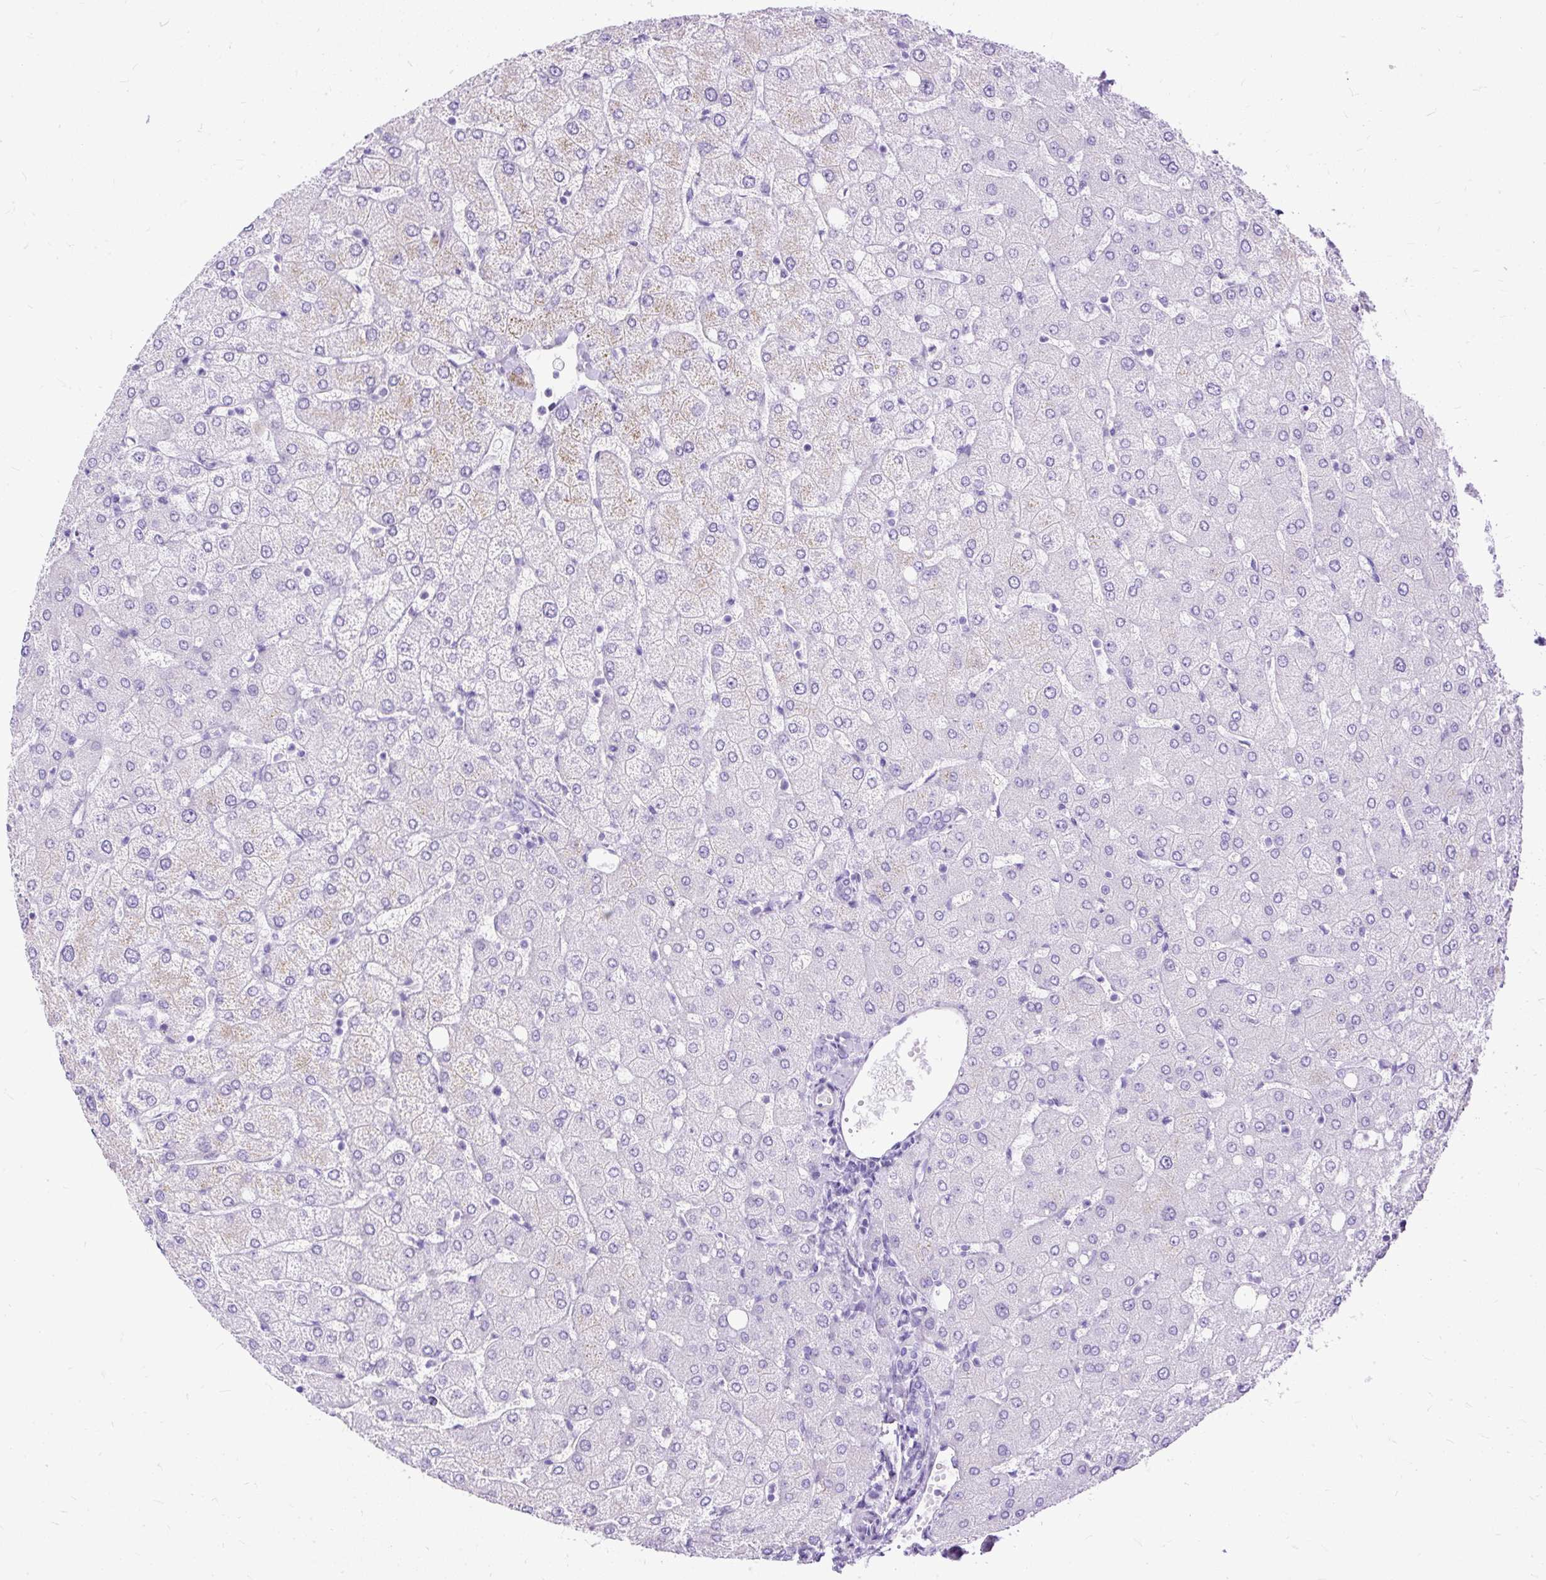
{"staining": {"intensity": "negative", "quantity": "none", "location": "none"}, "tissue": "liver", "cell_type": "Cholangiocytes", "image_type": "normal", "snomed": [{"axis": "morphology", "description": "Normal tissue, NOS"}, {"axis": "topography", "description": "Liver"}], "caption": "This is an immunohistochemistry photomicrograph of unremarkable liver. There is no positivity in cholangiocytes.", "gene": "HEY1", "patient": {"sex": "female", "age": 54}}